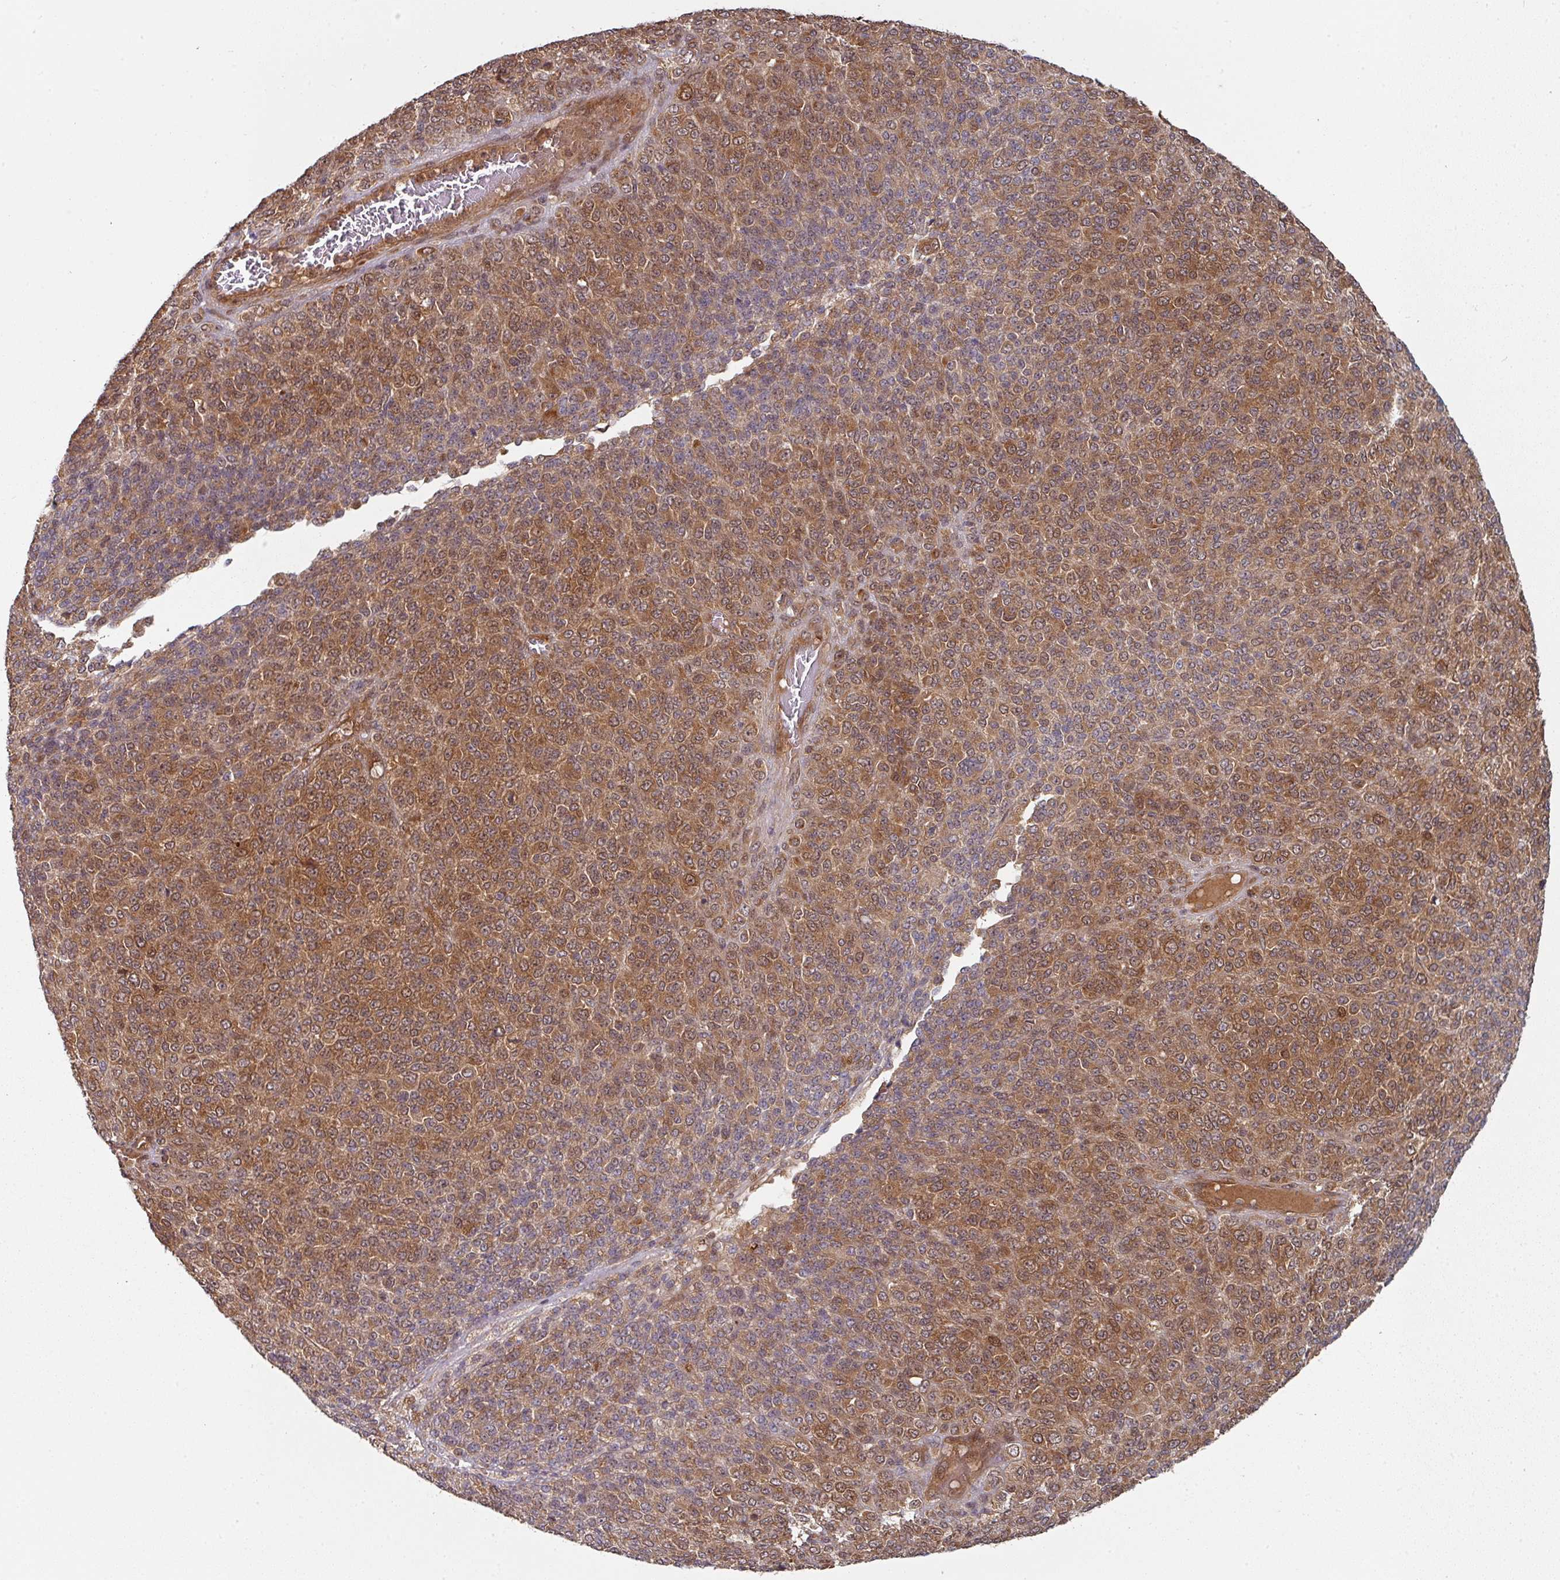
{"staining": {"intensity": "strong", "quantity": "25%-75%", "location": "cytoplasmic/membranous,nuclear"}, "tissue": "melanoma", "cell_type": "Tumor cells", "image_type": "cancer", "snomed": [{"axis": "morphology", "description": "Malignant melanoma, Metastatic site"}, {"axis": "topography", "description": "Brain"}], "caption": "Immunohistochemical staining of human malignant melanoma (metastatic site) reveals high levels of strong cytoplasmic/membranous and nuclear protein positivity in about 25%-75% of tumor cells.", "gene": "EIF4EBP2", "patient": {"sex": "female", "age": 56}}